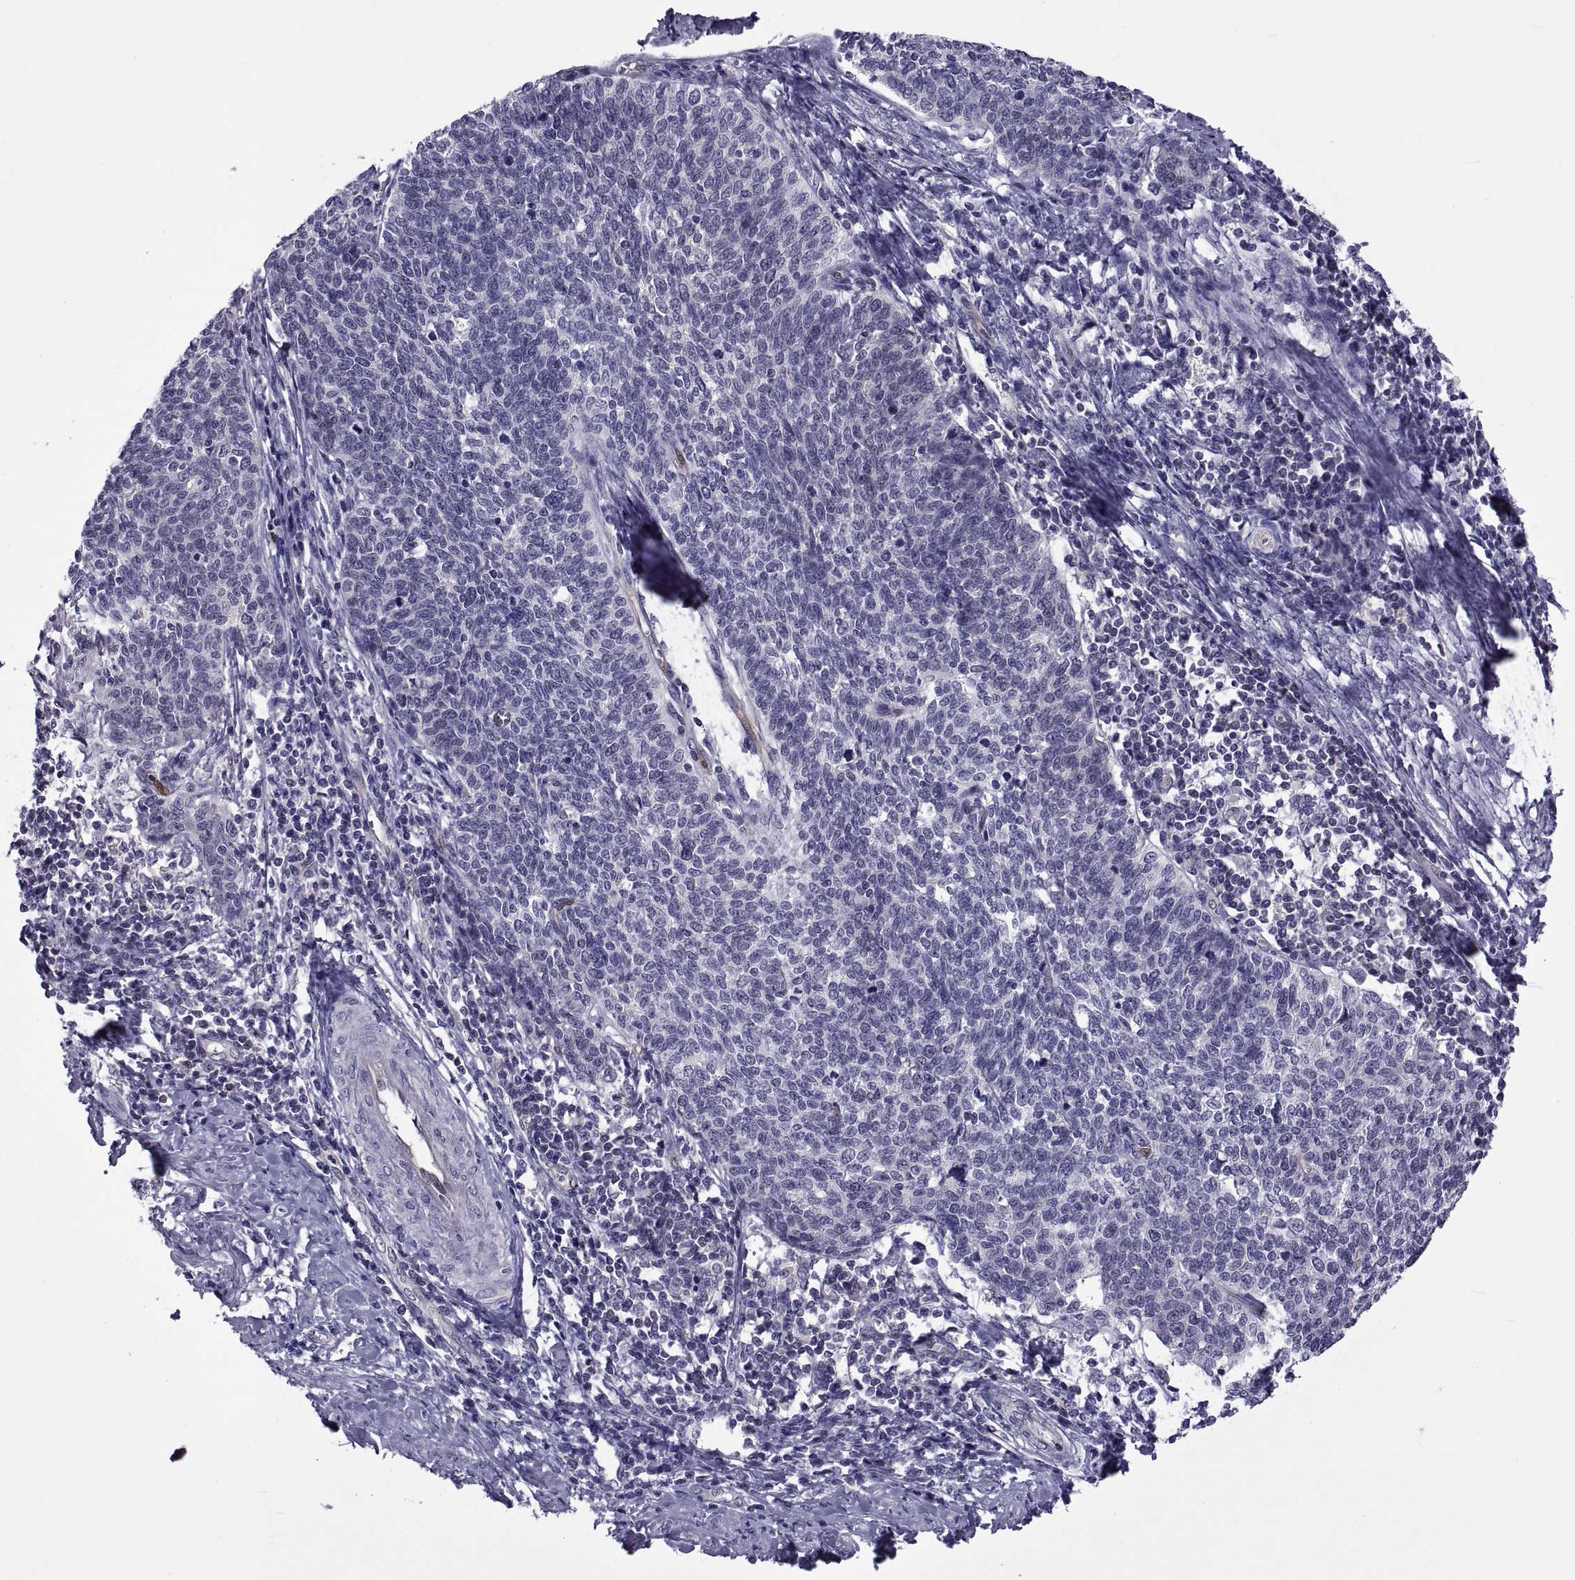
{"staining": {"intensity": "negative", "quantity": "none", "location": "none"}, "tissue": "cervical cancer", "cell_type": "Tumor cells", "image_type": "cancer", "snomed": [{"axis": "morphology", "description": "Squamous cell carcinoma, NOS"}, {"axis": "topography", "description": "Cervix"}], "caption": "High power microscopy micrograph of an immunohistochemistry (IHC) image of cervical cancer (squamous cell carcinoma), revealing no significant expression in tumor cells.", "gene": "LCN9", "patient": {"sex": "female", "age": 39}}